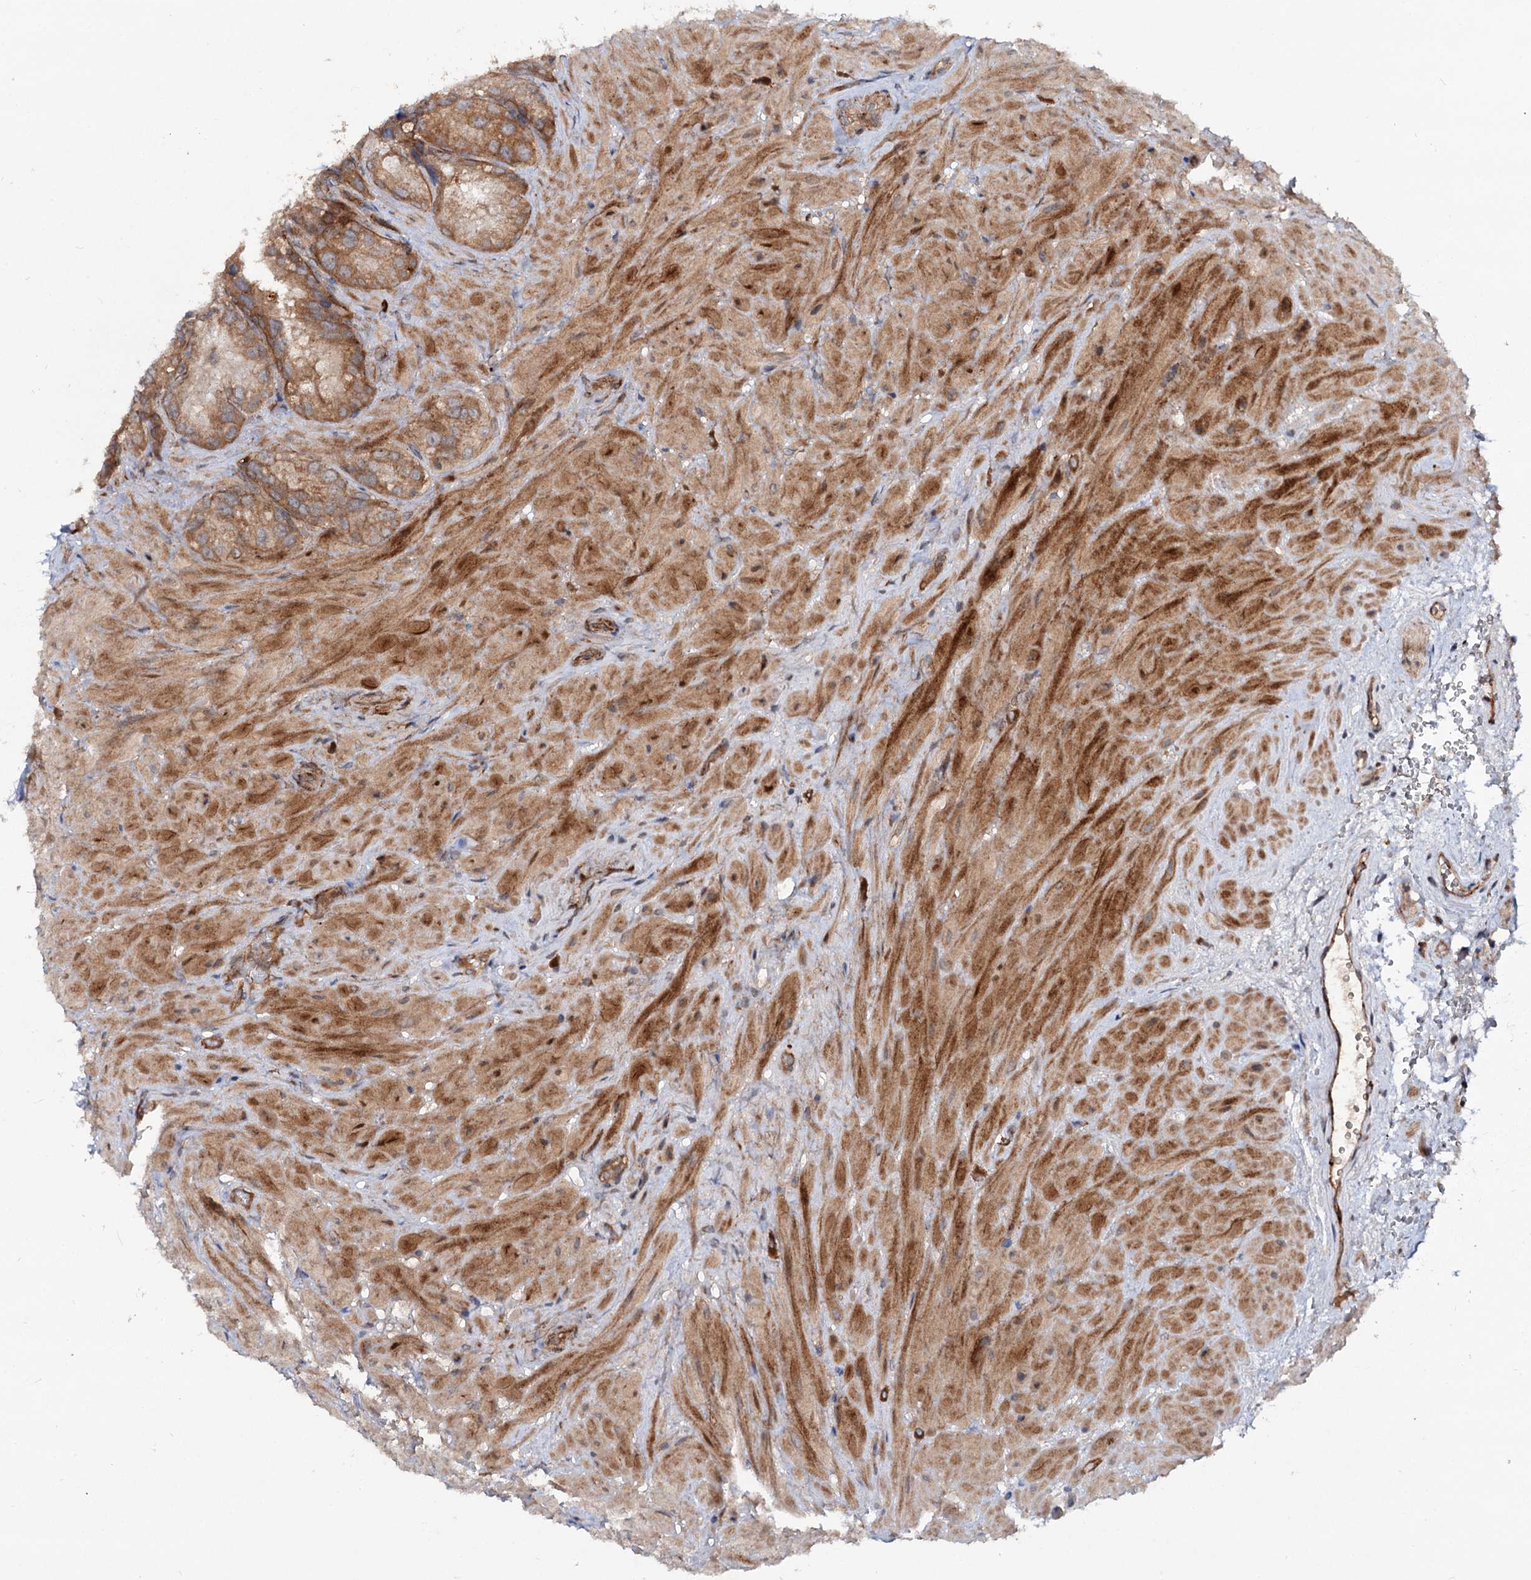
{"staining": {"intensity": "strong", "quantity": "25%-75%", "location": "cytoplasmic/membranous"}, "tissue": "seminal vesicle", "cell_type": "Glandular cells", "image_type": "normal", "snomed": [{"axis": "morphology", "description": "Normal tissue, NOS"}, {"axis": "topography", "description": "Seminal veicle"}], "caption": "Immunohistochemistry (IHC) image of normal seminal vesicle: human seminal vesicle stained using immunohistochemistry reveals high levels of strong protein expression localized specifically in the cytoplasmic/membranous of glandular cells, appearing as a cytoplasmic/membranous brown color.", "gene": "ADGRG4", "patient": {"sex": "male", "age": 62}}